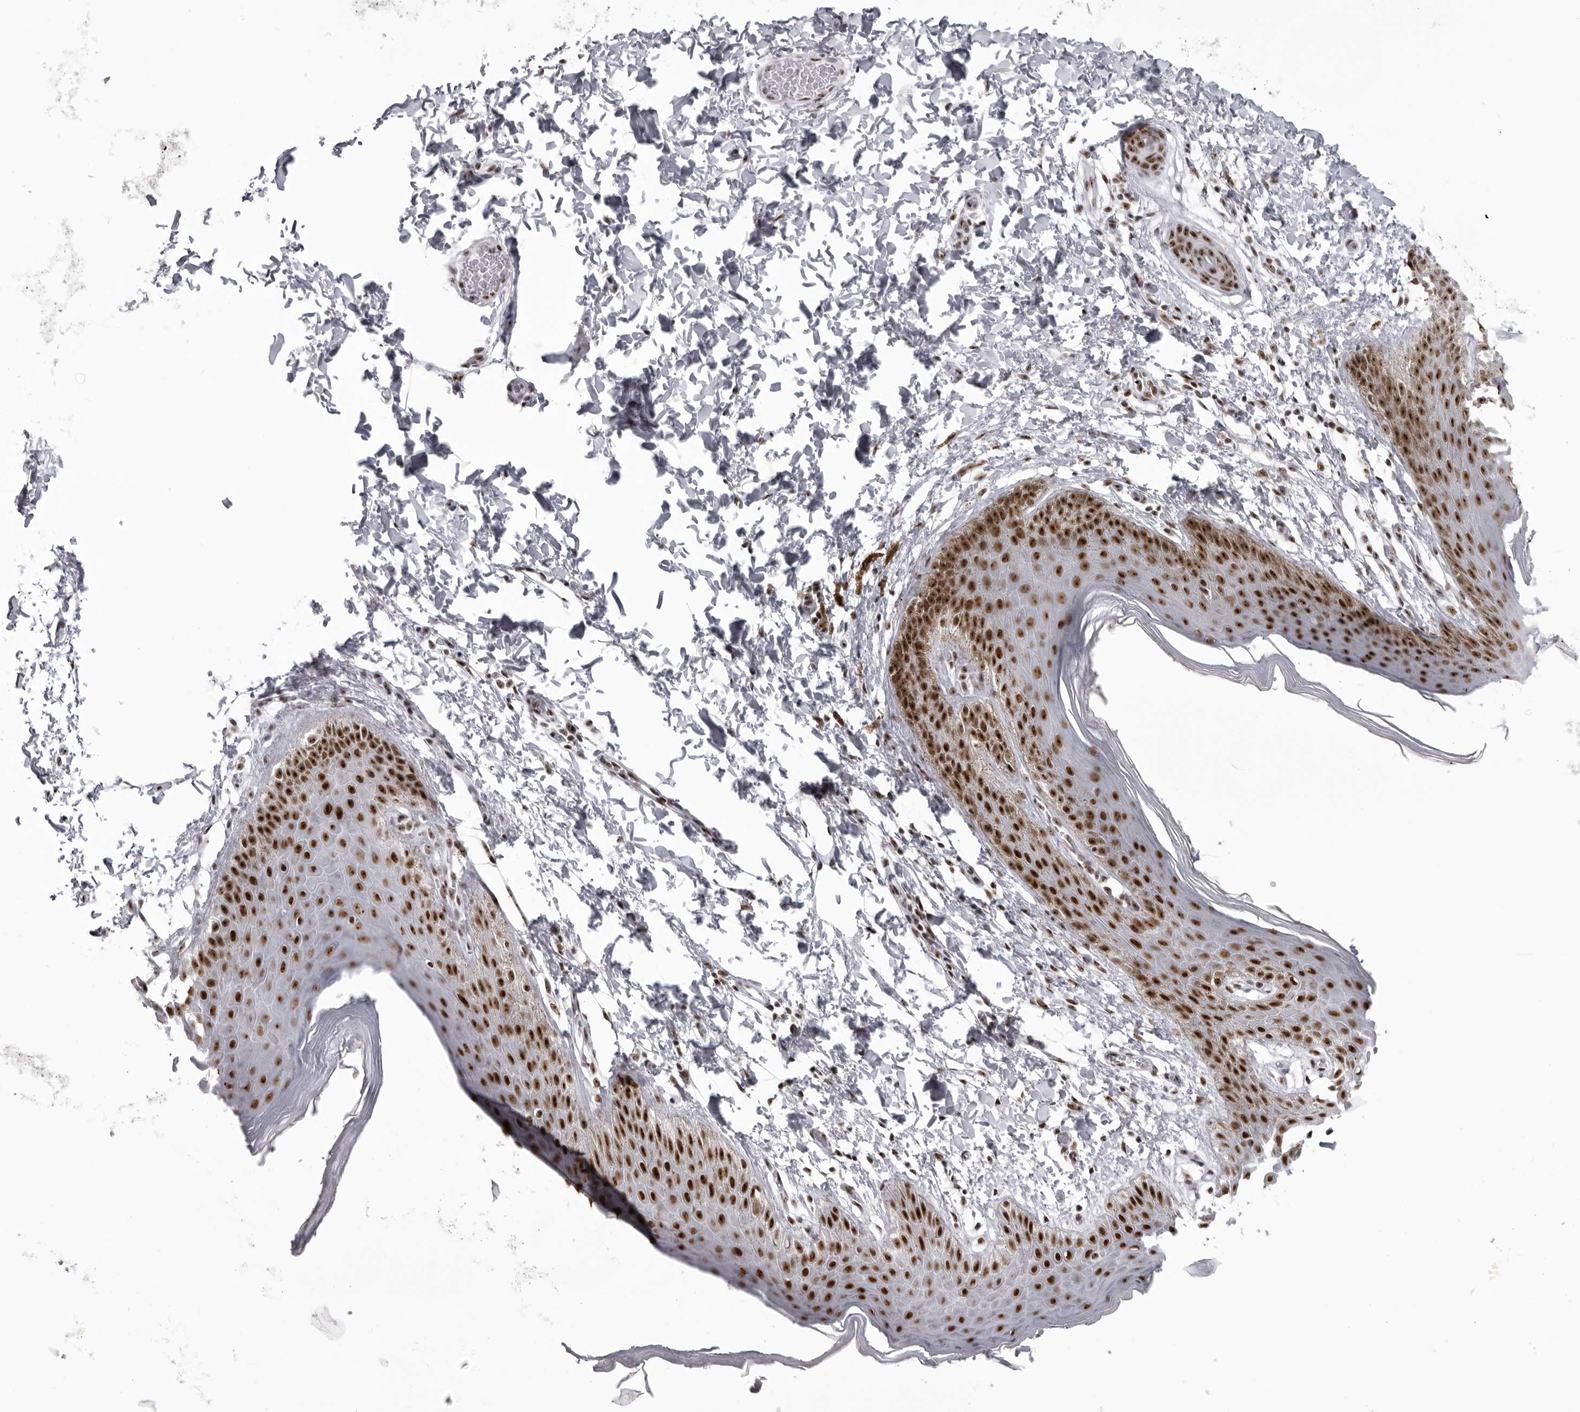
{"staining": {"intensity": "strong", "quantity": ">75%", "location": "nuclear"}, "tissue": "skin", "cell_type": "Epidermal cells", "image_type": "normal", "snomed": [{"axis": "morphology", "description": "Normal tissue, NOS"}, {"axis": "topography", "description": "Anal"}, {"axis": "topography", "description": "Peripheral nerve tissue"}], "caption": "Unremarkable skin reveals strong nuclear expression in approximately >75% of epidermal cells, visualized by immunohistochemistry. (DAB (3,3'-diaminobenzidine) IHC, brown staining for protein, blue staining for nuclei).", "gene": "DHX9", "patient": {"sex": "male", "age": 44}}